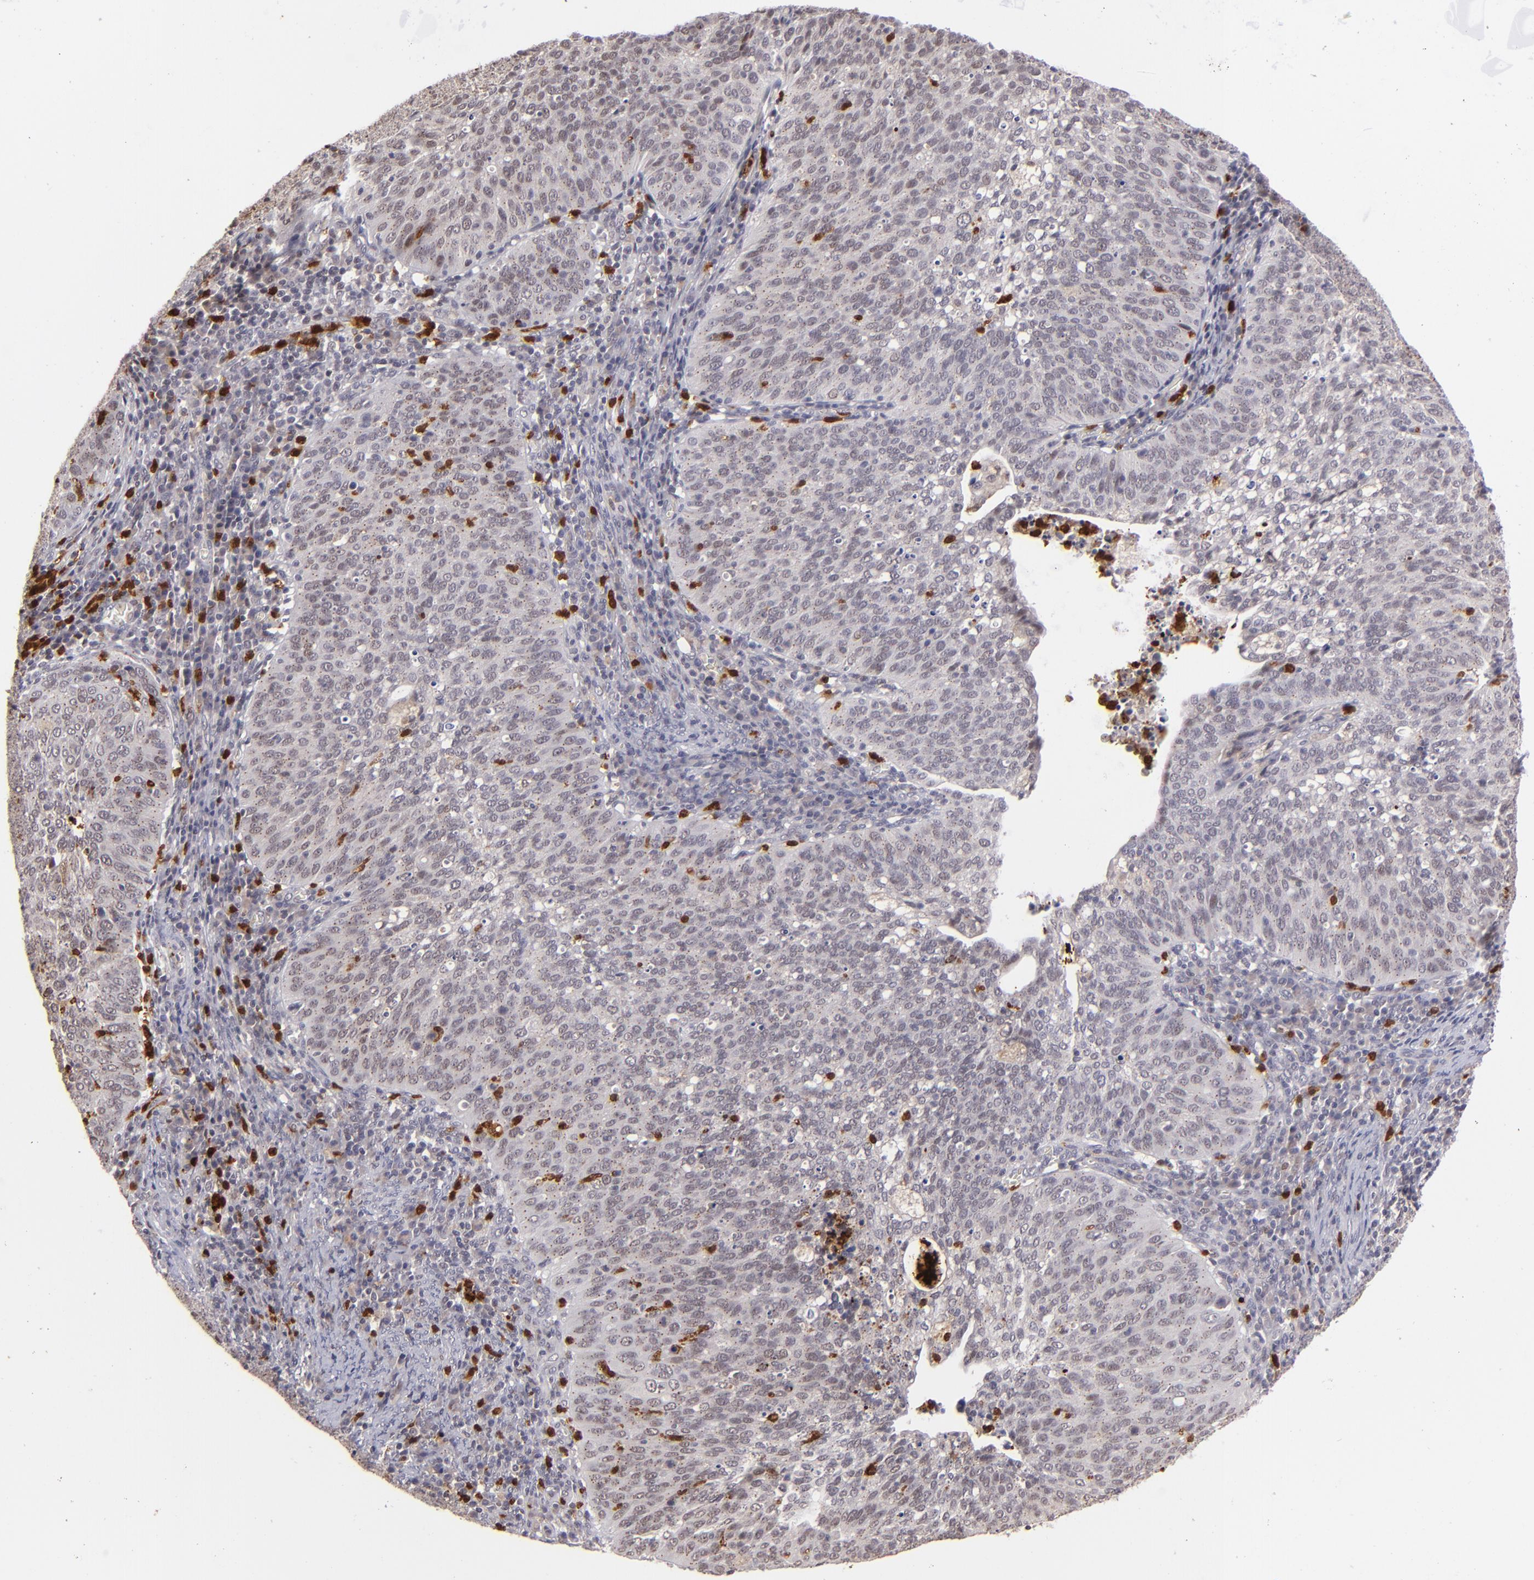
{"staining": {"intensity": "moderate", "quantity": "<25%", "location": "cytoplasmic/membranous,nuclear"}, "tissue": "cervical cancer", "cell_type": "Tumor cells", "image_type": "cancer", "snomed": [{"axis": "morphology", "description": "Squamous cell carcinoma, NOS"}, {"axis": "topography", "description": "Cervix"}], "caption": "The image shows a brown stain indicating the presence of a protein in the cytoplasmic/membranous and nuclear of tumor cells in squamous cell carcinoma (cervical). The staining is performed using DAB (3,3'-diaminobenzidine) brown chromogen to label protein expression. The nuclei are counter-stained blue using hematoxylin.", "gene": "RXRG", "patient": {"sex": "female", "age": 39}}